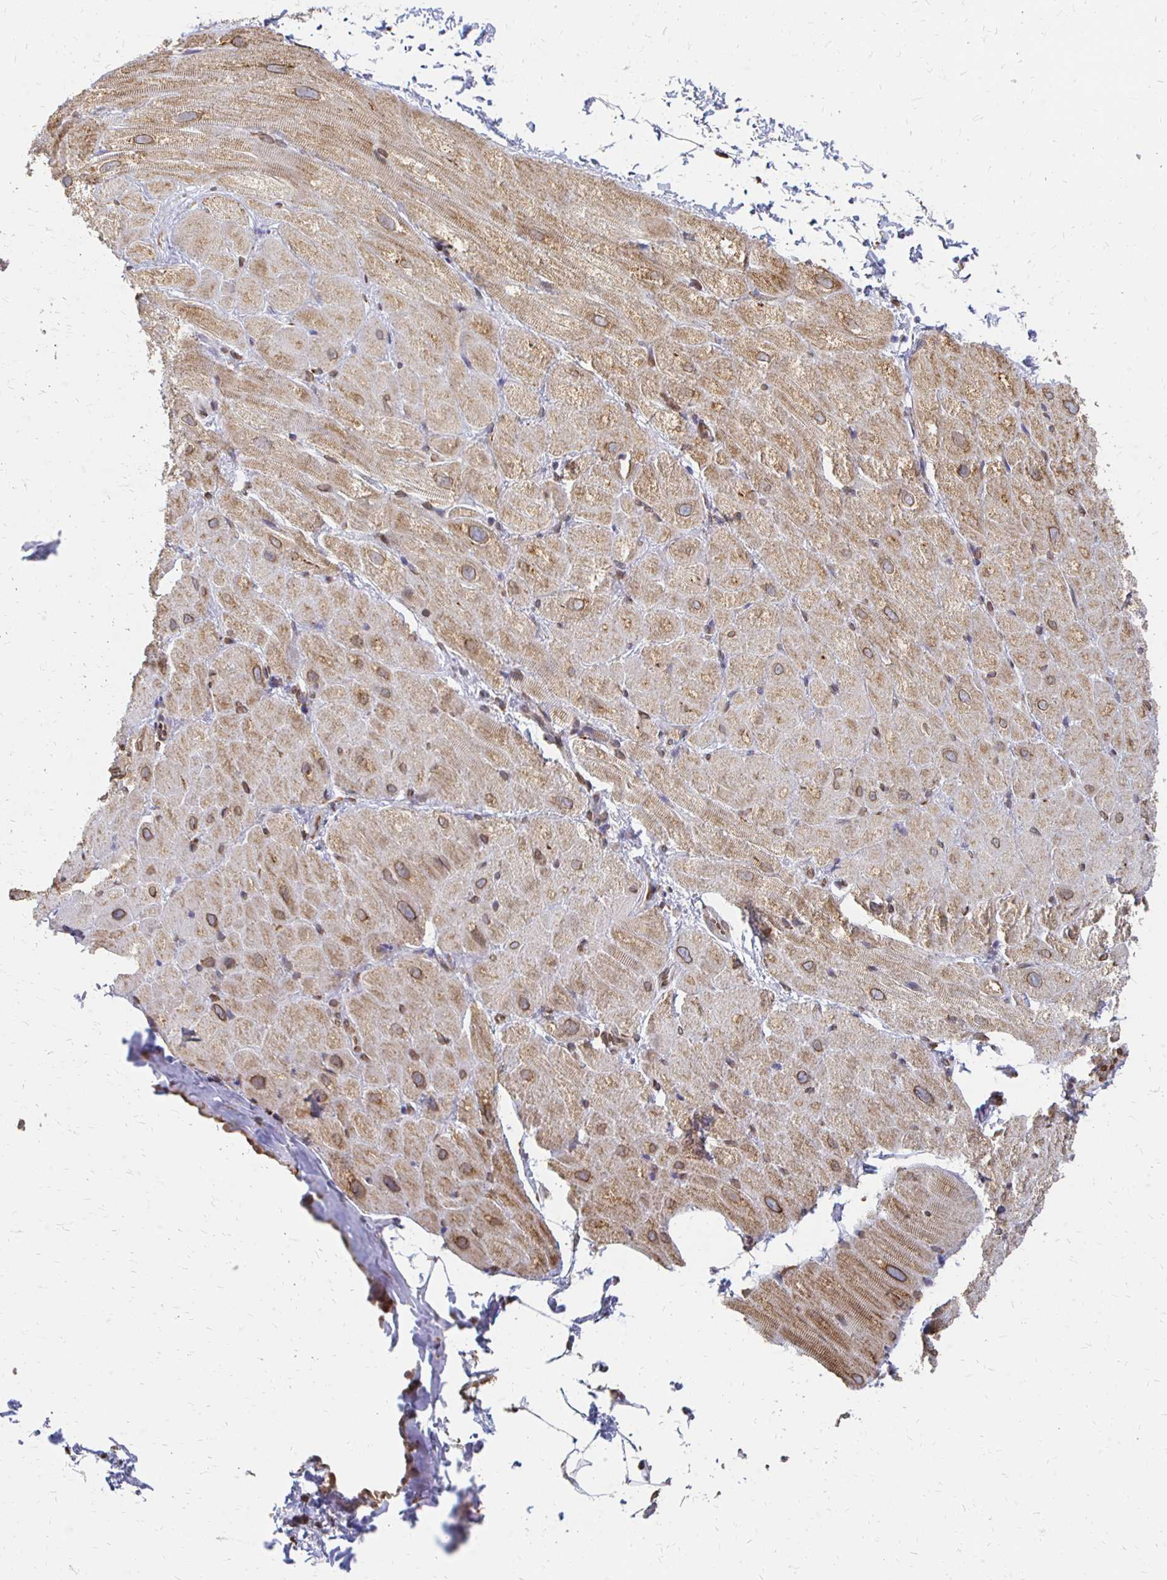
{"staining": {"intensity": "strong", "quantity": "25%-75%", "location": "cytoplasmic/membranous,nuclear"}, "tissue": "heart muscle", "cell_type": "Cardiomyocytes", "image_type": "normal", "snomed": [{"axis": "morphology", "description": "Normal tissue, NOS"}, {"axis": "topography", "description": "Heart"}], "caption": "Immunohistochemistry (DAB) staining of unremarkable human heart muscle demonstrates strong cytoplasmic/membranous,nuclear protein expression in approximately 25%-75% of cardiomyocytes. Nuclei are stained in blue.", "gene": "PELI3", "patient": {"sex": "male", "age": 62}}